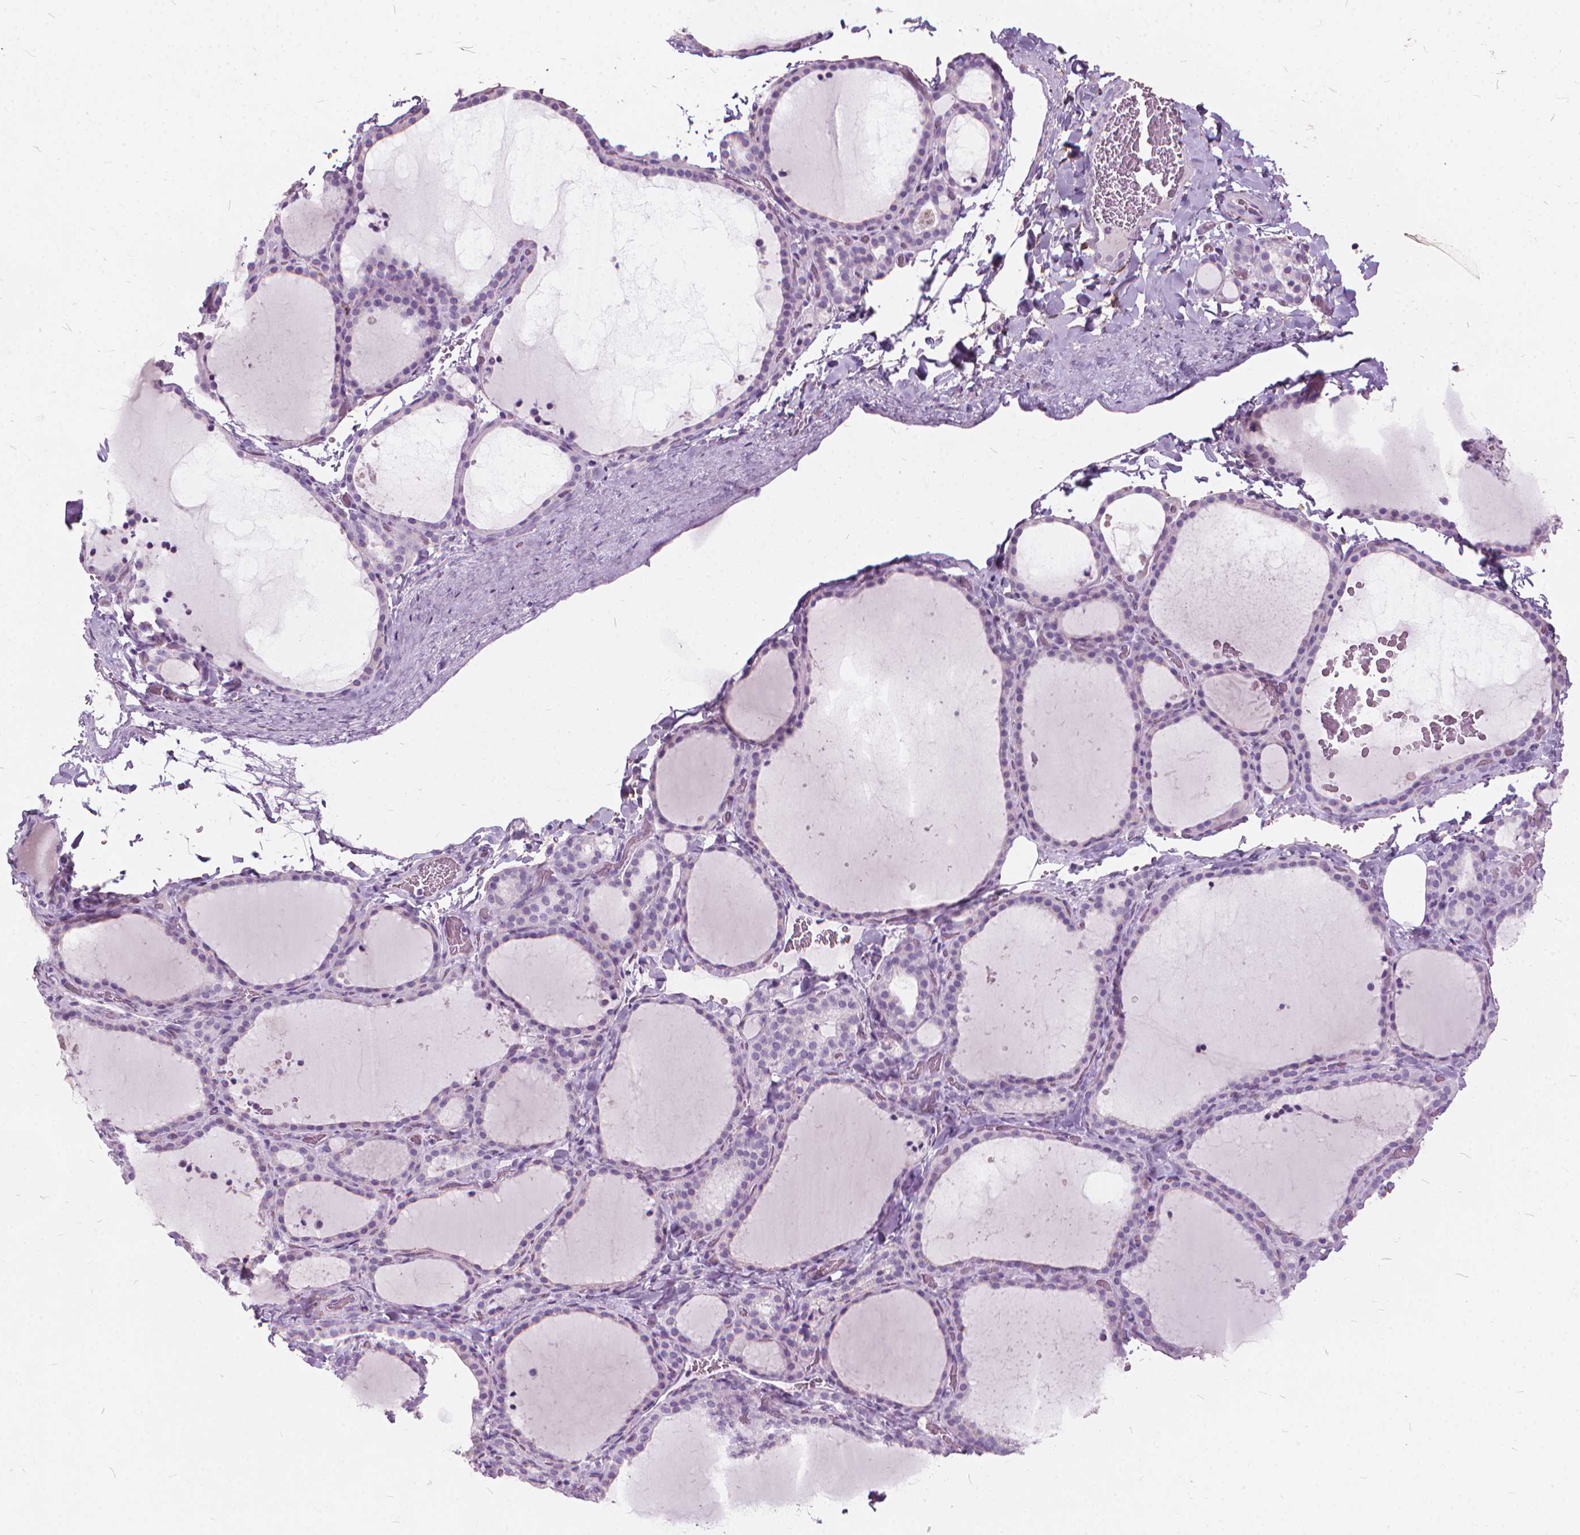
{"staining": {"intensity": "negative", "quantity": "none", "location": "none"}, "tissue": "thyroid gland", "cell_type": "Glandular cells", "image_type": "normal", "snomed": [{"axis": "morphology", "description": "Normal tissue, NOS"}, {"axis": "topography", "description": "Thyroid gland"}], "caption": "Glandular cells show no significant protein expression in normal thyroid gland.", "gene": "DNM1", "patient": {"sex": "female", "age": 22}}